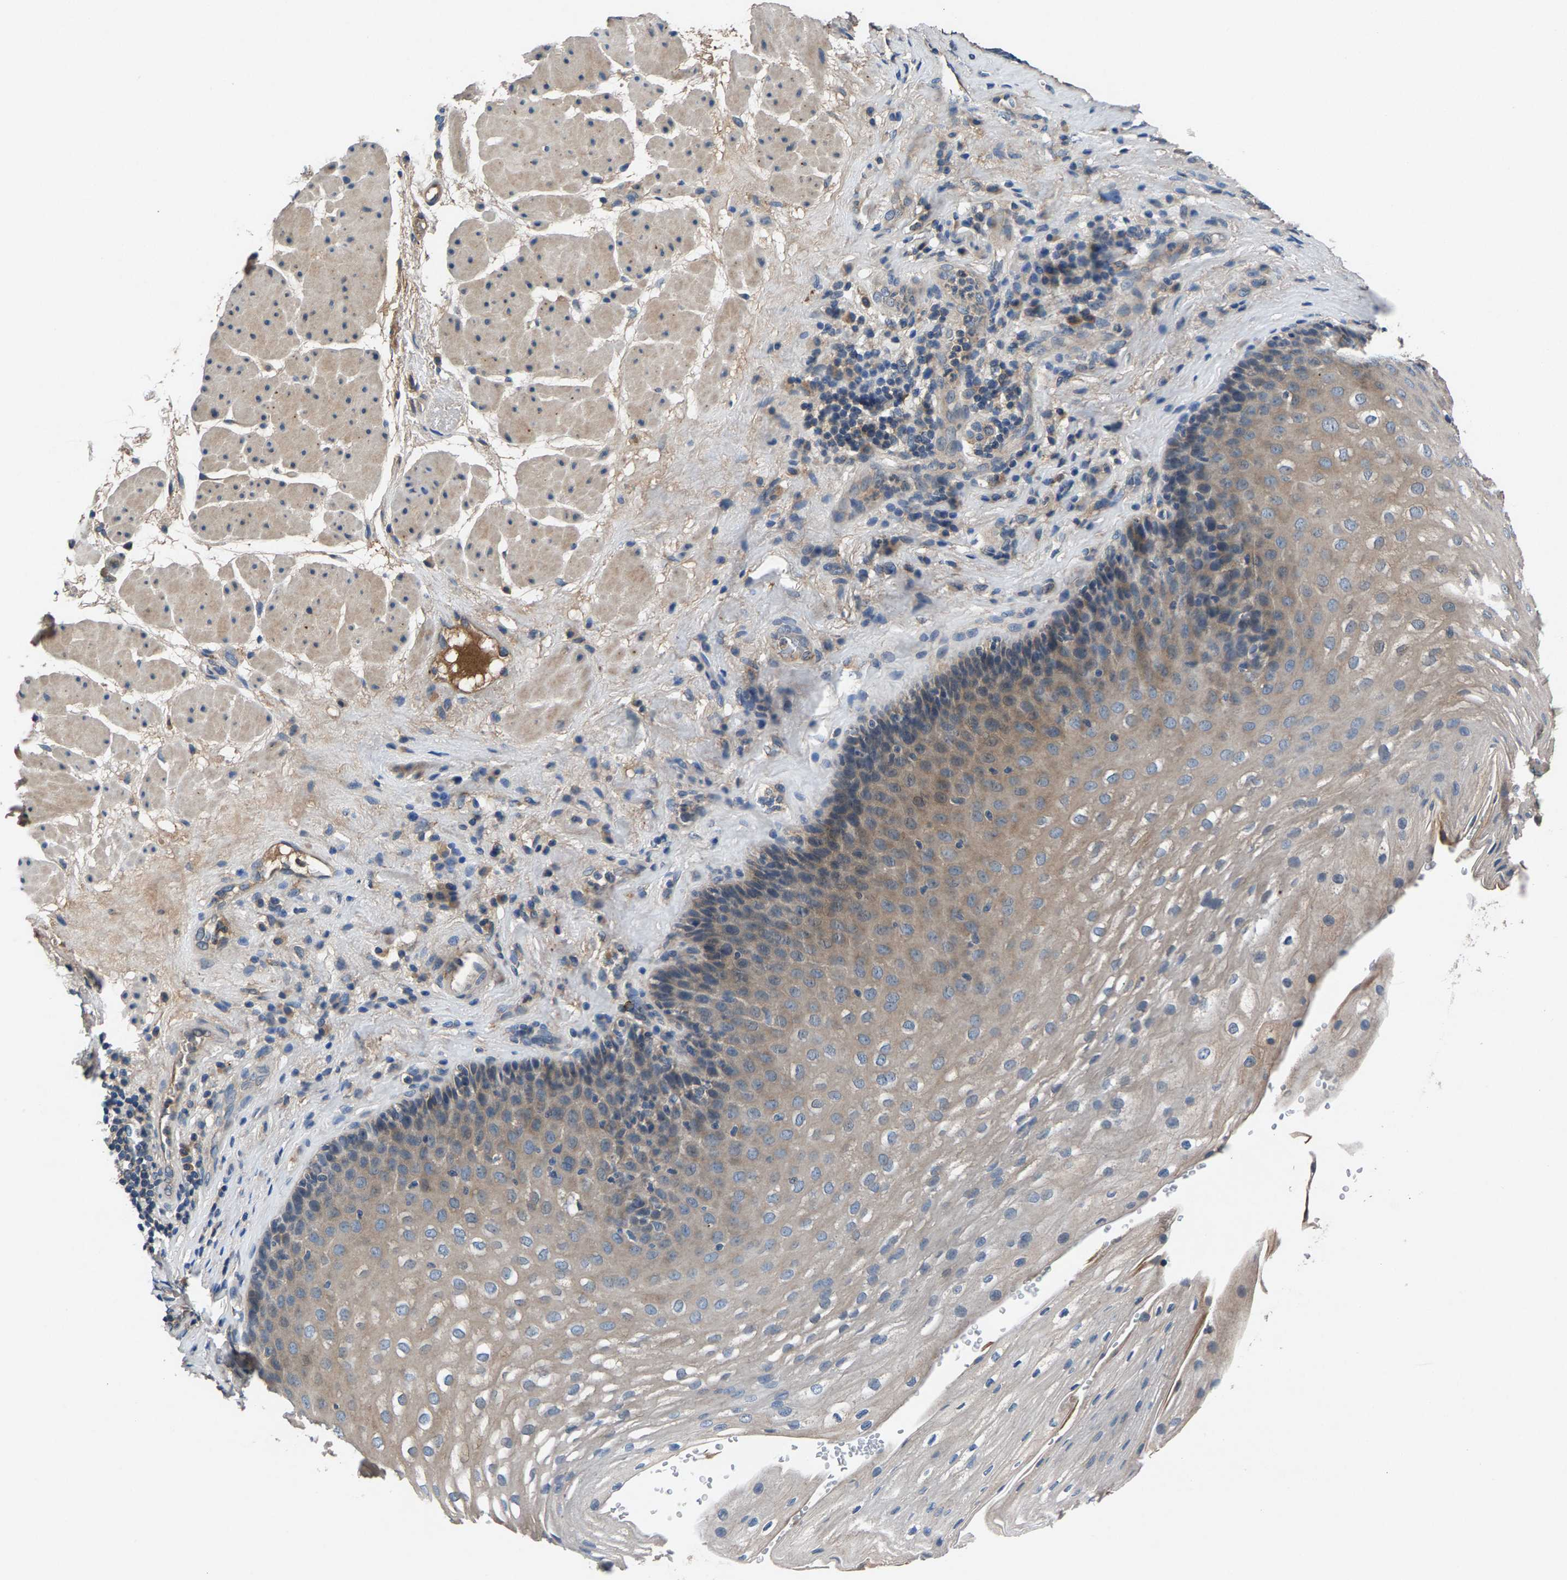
{"staining": {"intensity": "weak", "quantity": "25%-75%", "location": "cytoplasmic/membranous"}, "tissue": "esophagus", "cell_type": "Squamous epithelial cells", "image_type": "normal", "snomed": [{"axis": "morphology", "description": "Normal tissue, NOS"}, {"axis": "topography", "description": "Esophagus"}], "caption": "Immunohistochemical staining of benign human esophagus exhibits low levels of weak cytoplasmic/membranous positivity in approximately 25%-75% of squamous epithelial cells.", "gene": "PRXL2C", "patient": {"sex": "female", "age": 66}}